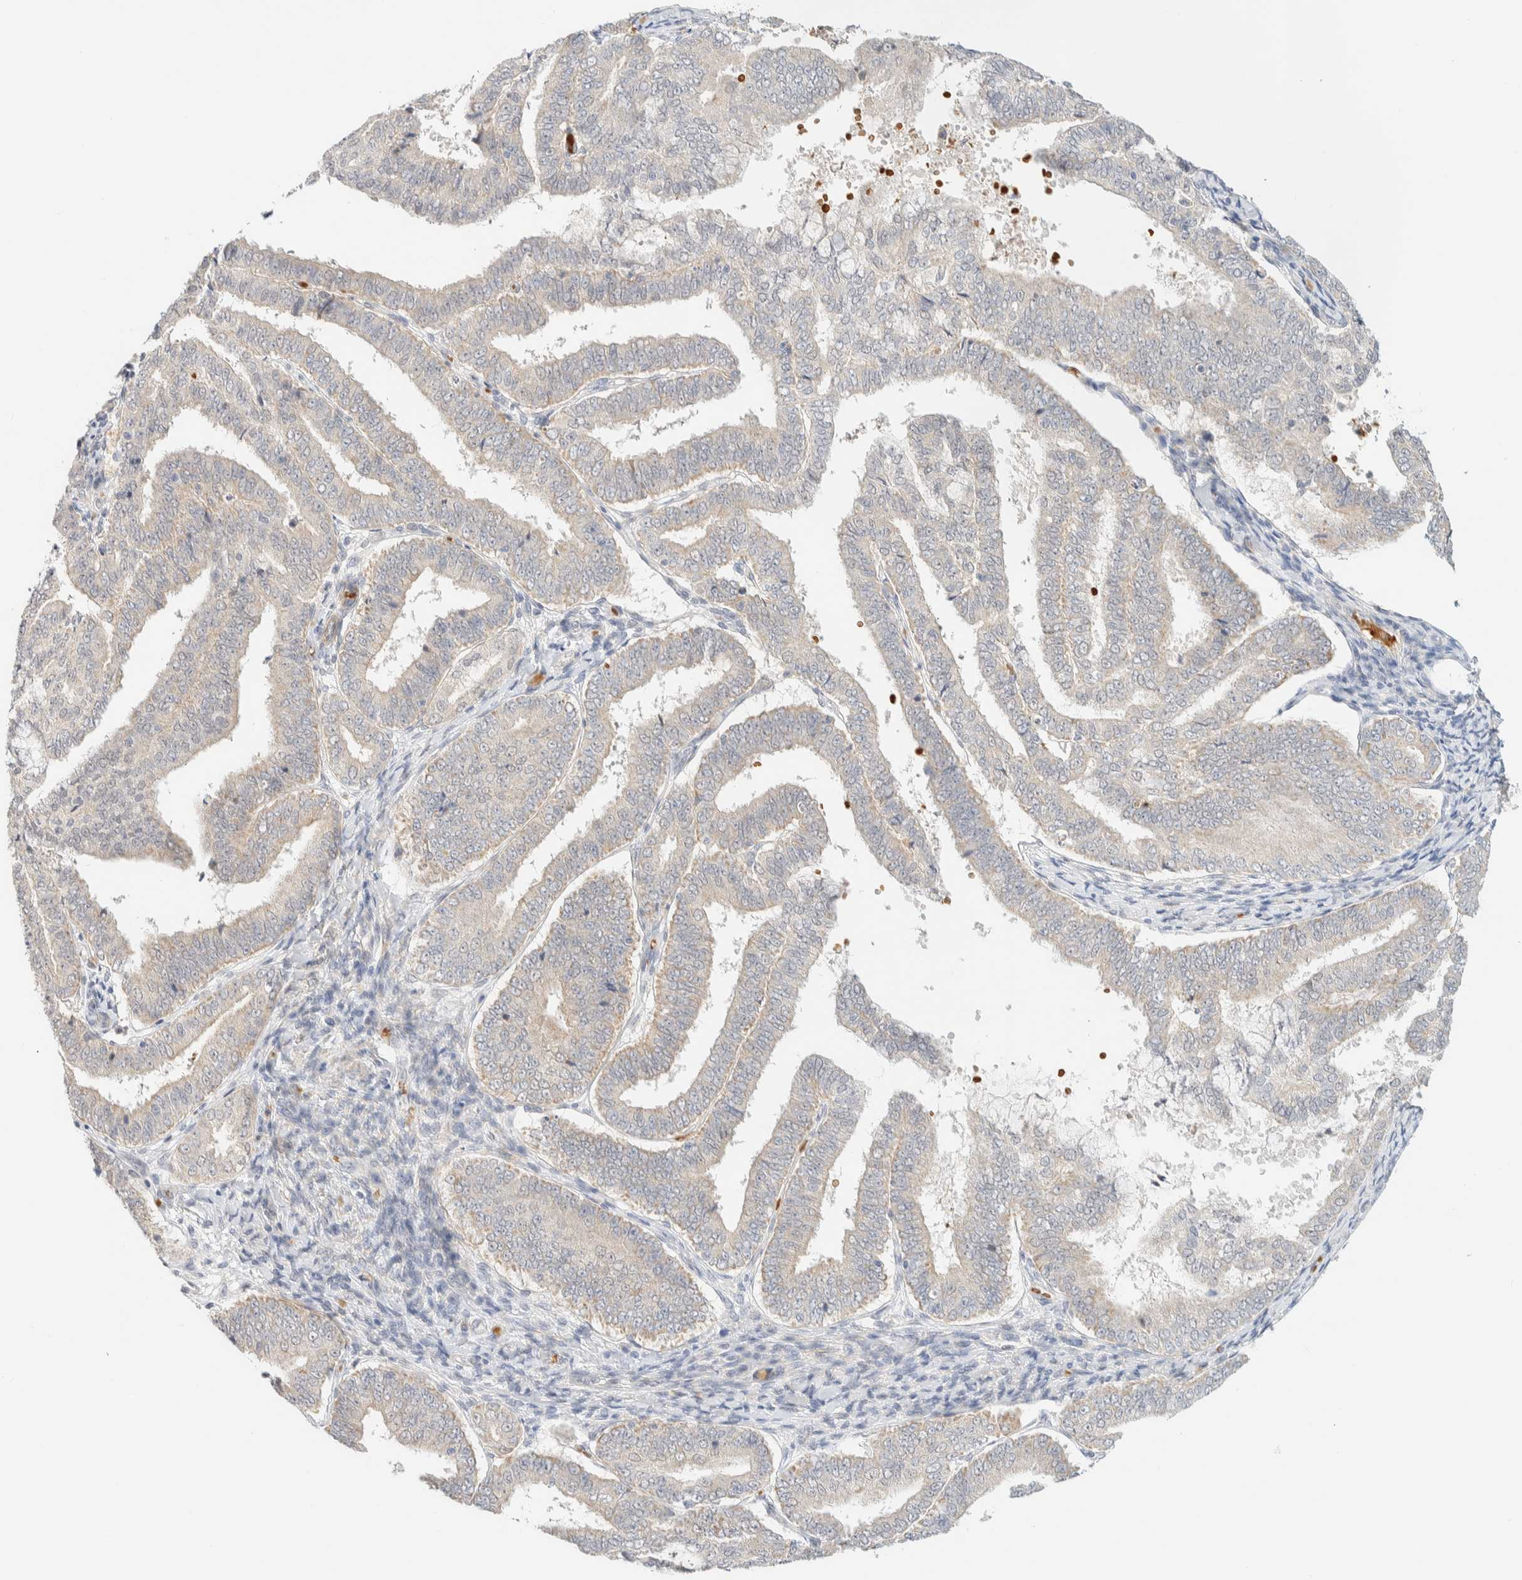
{"staining": {"intensity": "weak", "quantity": "<25%", "location": "cytoplasmic/membranous"}, "tissue": "endometrial cancer", "cell_type": "Tumor cells", "image_type": "cancer", "snomed": [{"axis": "morphology", "description": "Adenocarcinoma, NOS"}, {"axis": "topography", "description": "Endometrium"}], "caption": "There is no significant expression in tumor cells of adenocarcinoma (endometrial). The staining is performed using DAB (3,3'-diaminobenzidine) brown chromogen with nuclei counter-stained in using hematoxylin.", "gene": "TNK1", "patient": {"sex": "female", "age": 63}}